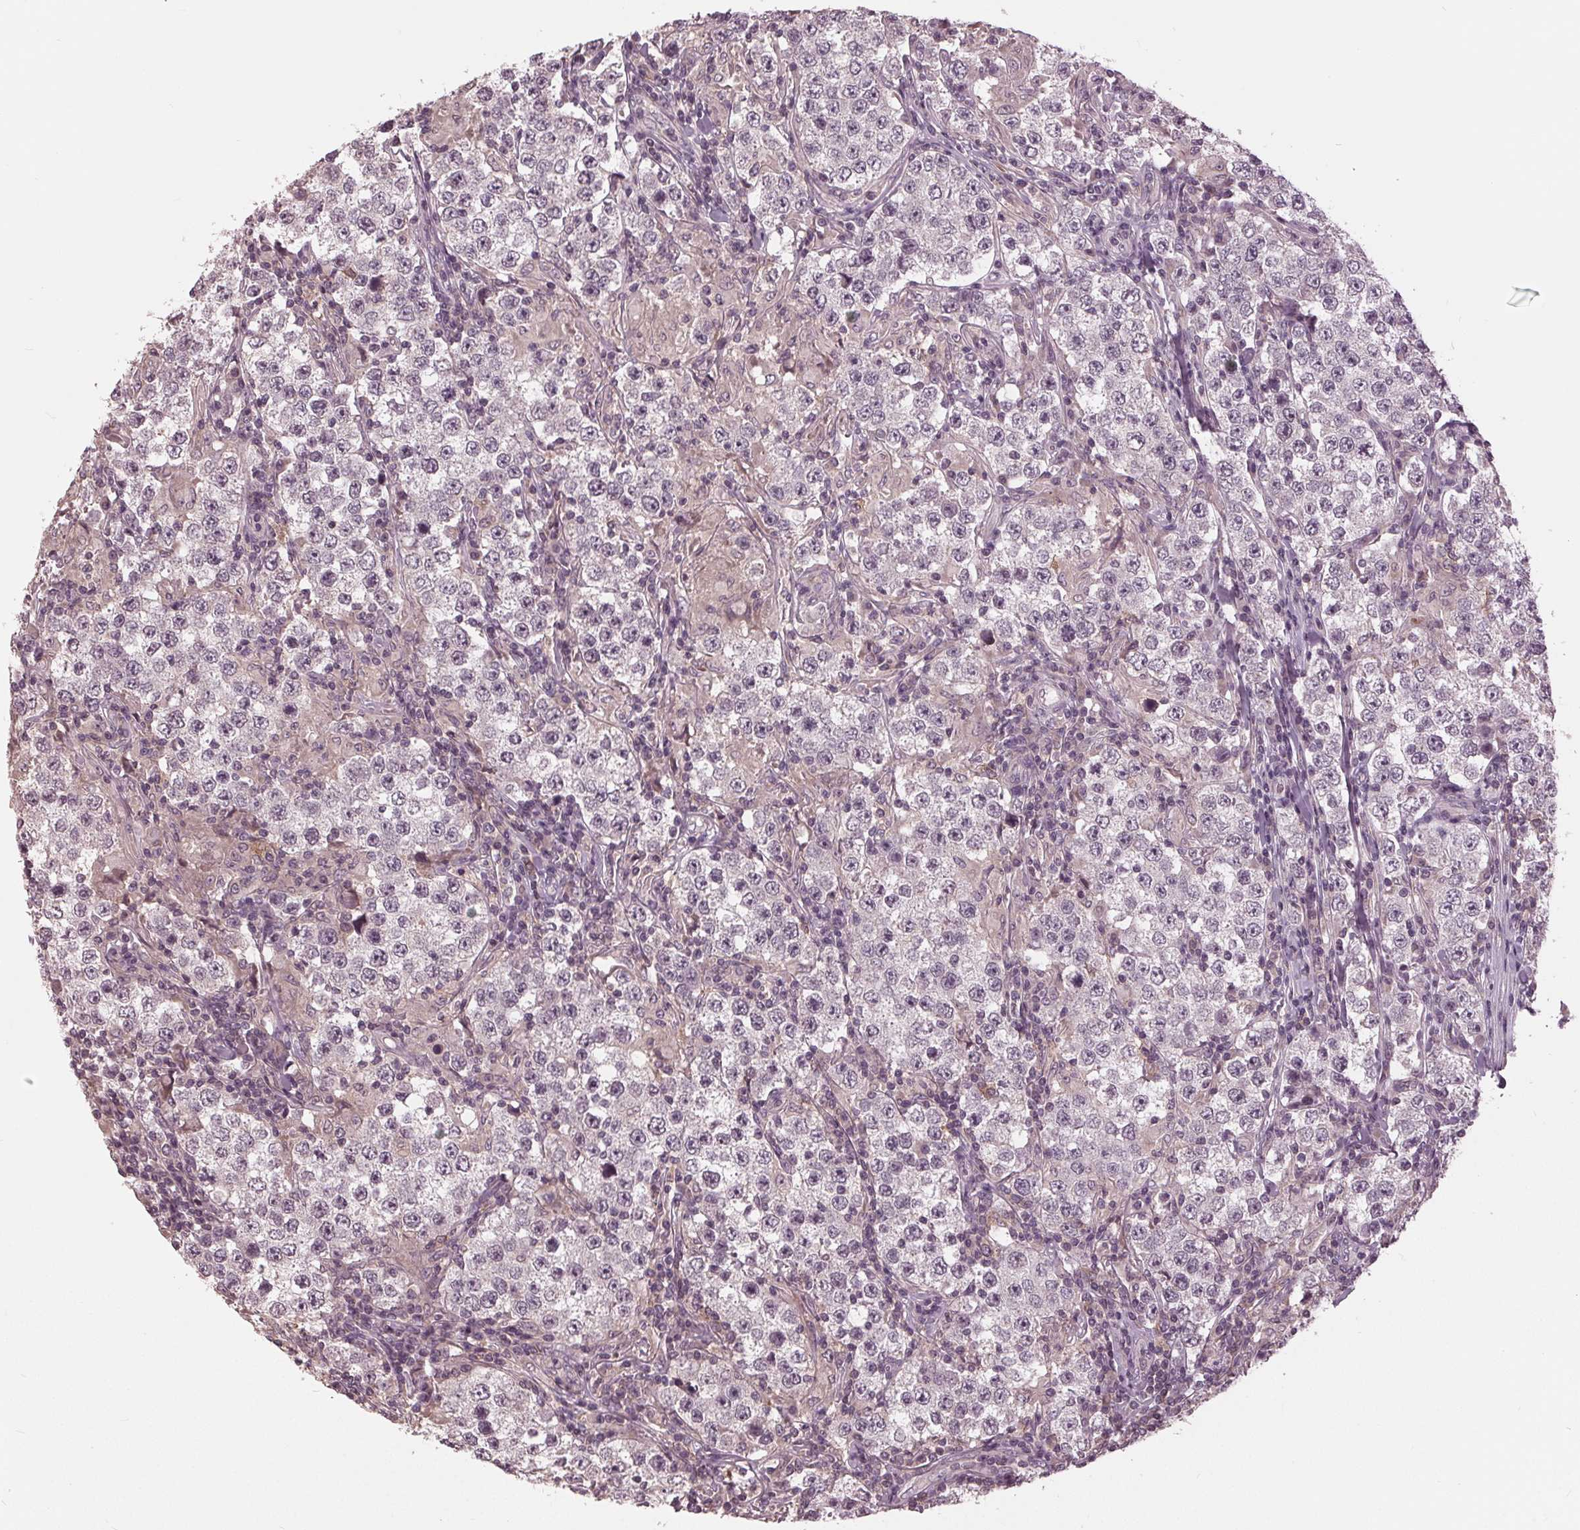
{"staining": {"intensity": "negative", "quantity": "none", "location": "none"}, "tissue": "testis cancer", "cell_type": "Tumor cells", "image_type": "cancer", "snomed": [{"axis": "morphology", "description": "Seminoma, NOS"}, {"axis": "morphology", "description": "Carcinoma, Embryonal, NOS"}, {"axis": "topography", "description": "Testis"}], "caption": "There is no significant staining in tumor cells of testis seminoma. Nuclei are stained in blue.", "gene": "SIGLEC6", "patient": {"sex": "male", "age": 41}}